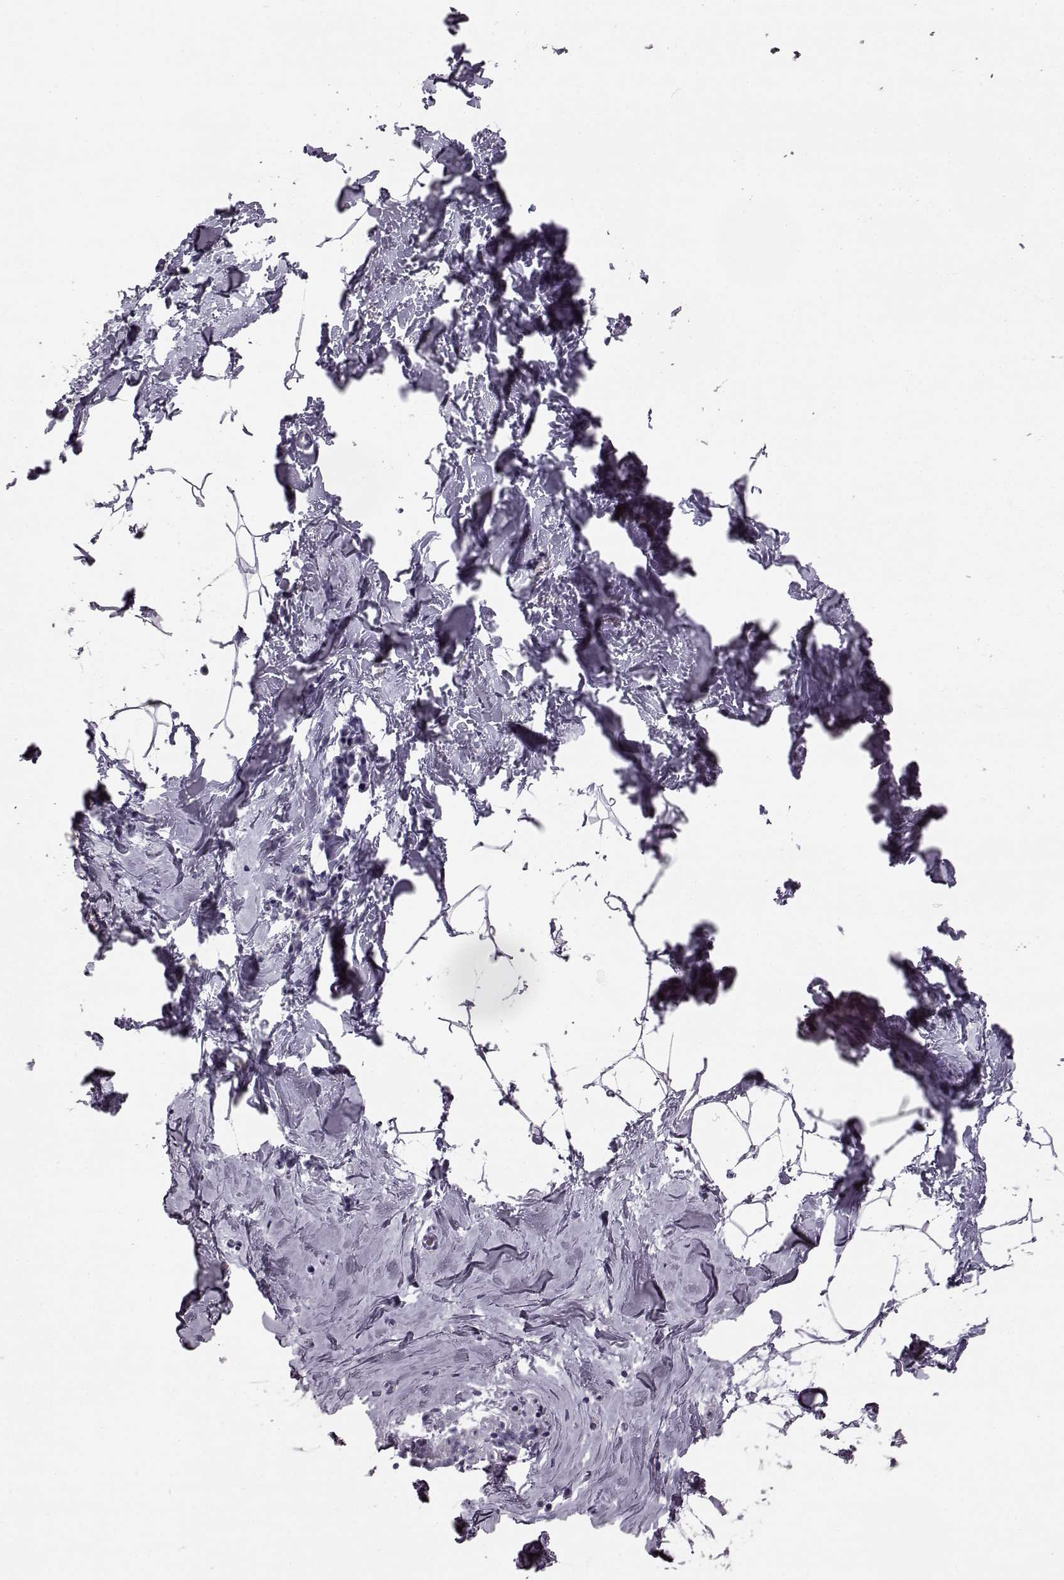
{"staining": {"intensity": "negative", "quantity": "none", "location": "none"}, "tissue": "breast", "cell_type": "Adipocytes", "image_type": "normal", "snomed": [{"axis": "morphology", "description": "Normal tissue, NOS"}, {"axis": "topography", "description": "Breast"}], "caption": "The immunohistochemistry (IHC) histopathology image has no significant staining in adipocytes of breast.", "gene": "BFSP2", "patient": {"sex": "female", "age": 32}}